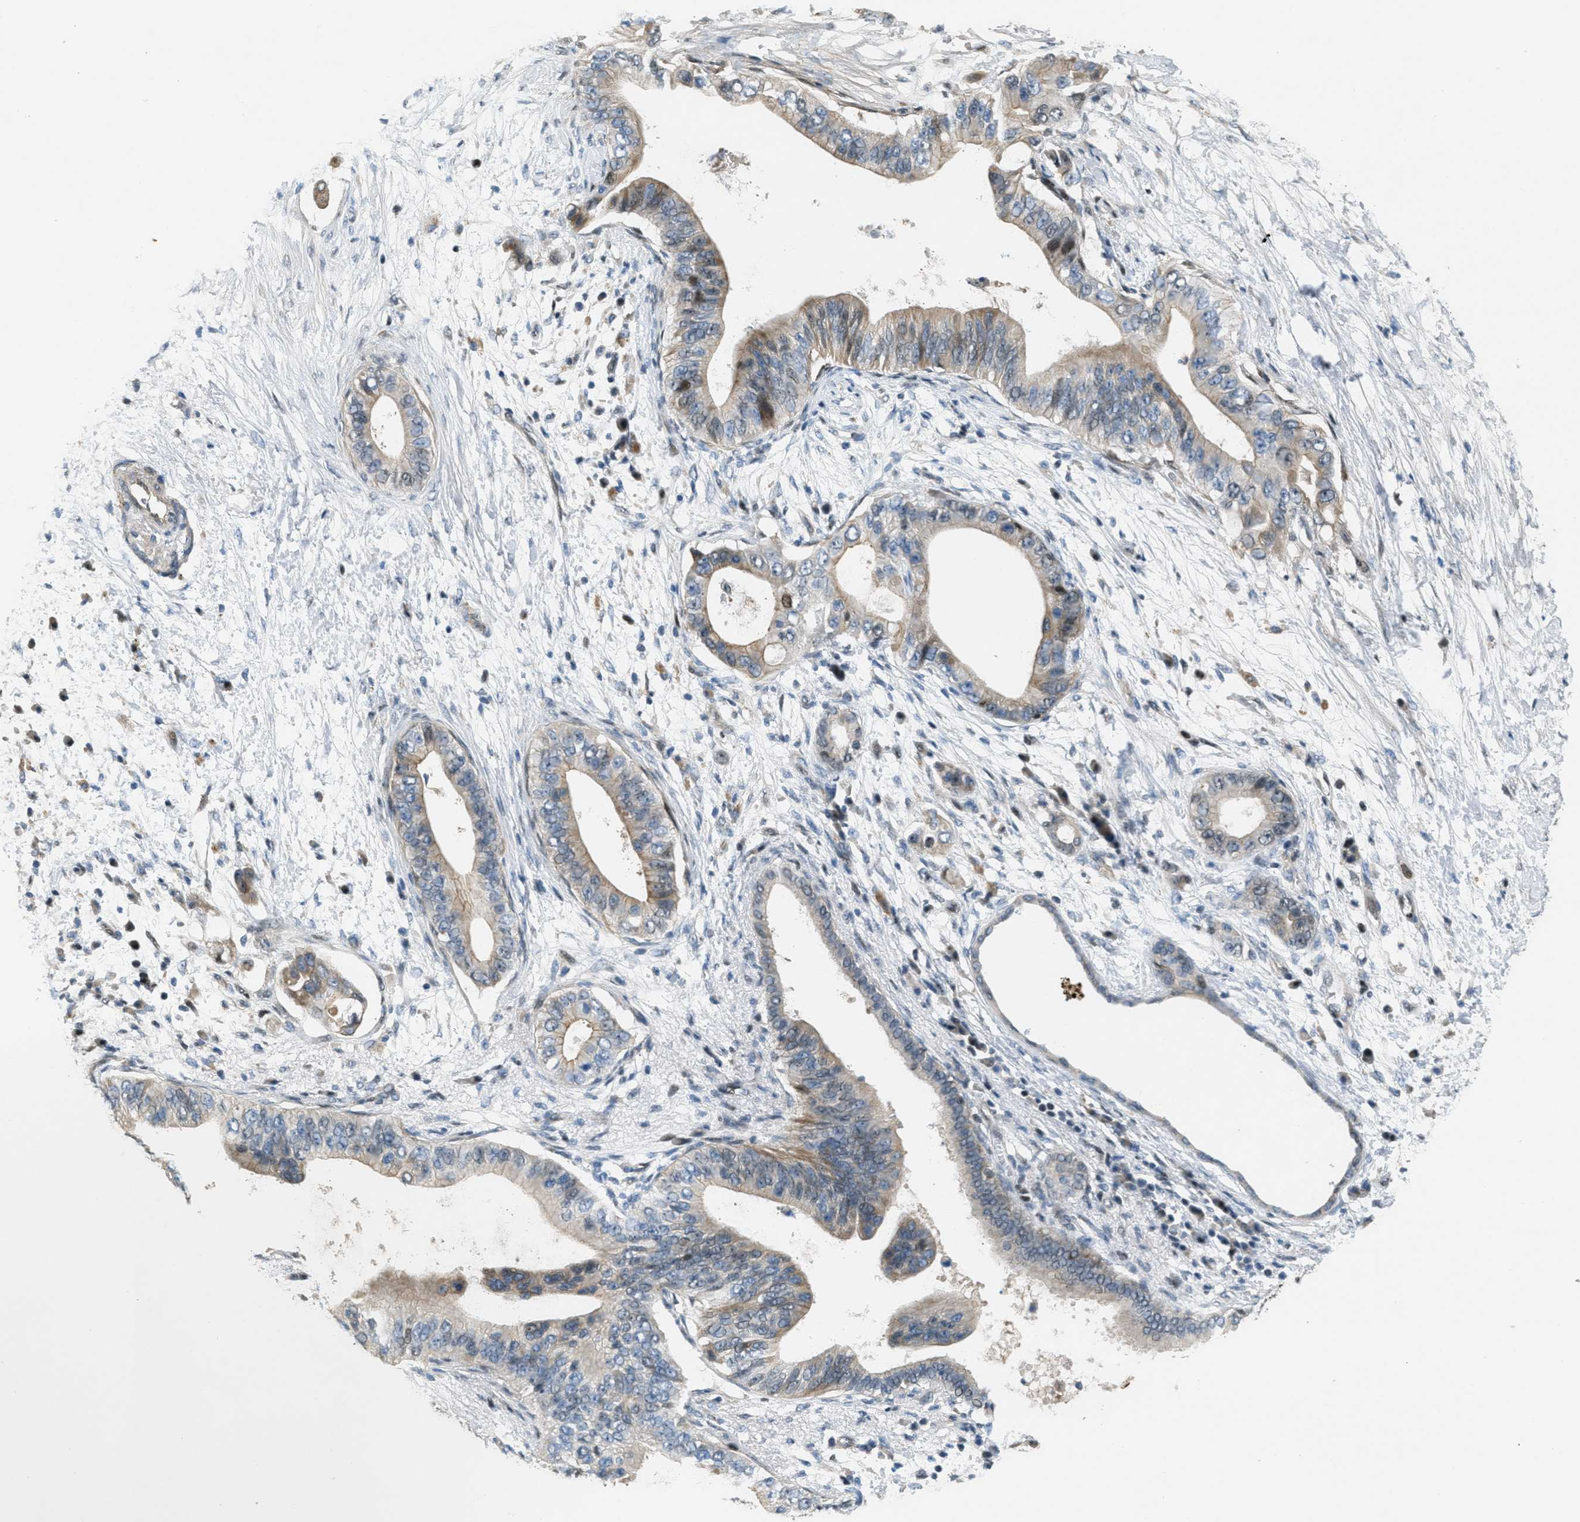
{"staining": {"intensity": "weak", "quantity": ">75%", "location": "cytoplasmic/membranous,nuclear"}, "tissue": "pancreatic cancer", "cell_type": "Tumor cells", "image_type": "cancer", "snomed": [{"axis": "morphology", "description": "Adenocarcinoma, NOS"}, {"axis": "topography", "description": "Pancreas"}], "caption": "An image showing weak cytoplasmic/membranous and nuclear expression in approximately >75% of tumor cells in pancreatic adenocarcinoma, as visualized by brown immunohistochemical staining.", "gene": "ADCY6", "patient": {"sex": "male", "age": 77}}